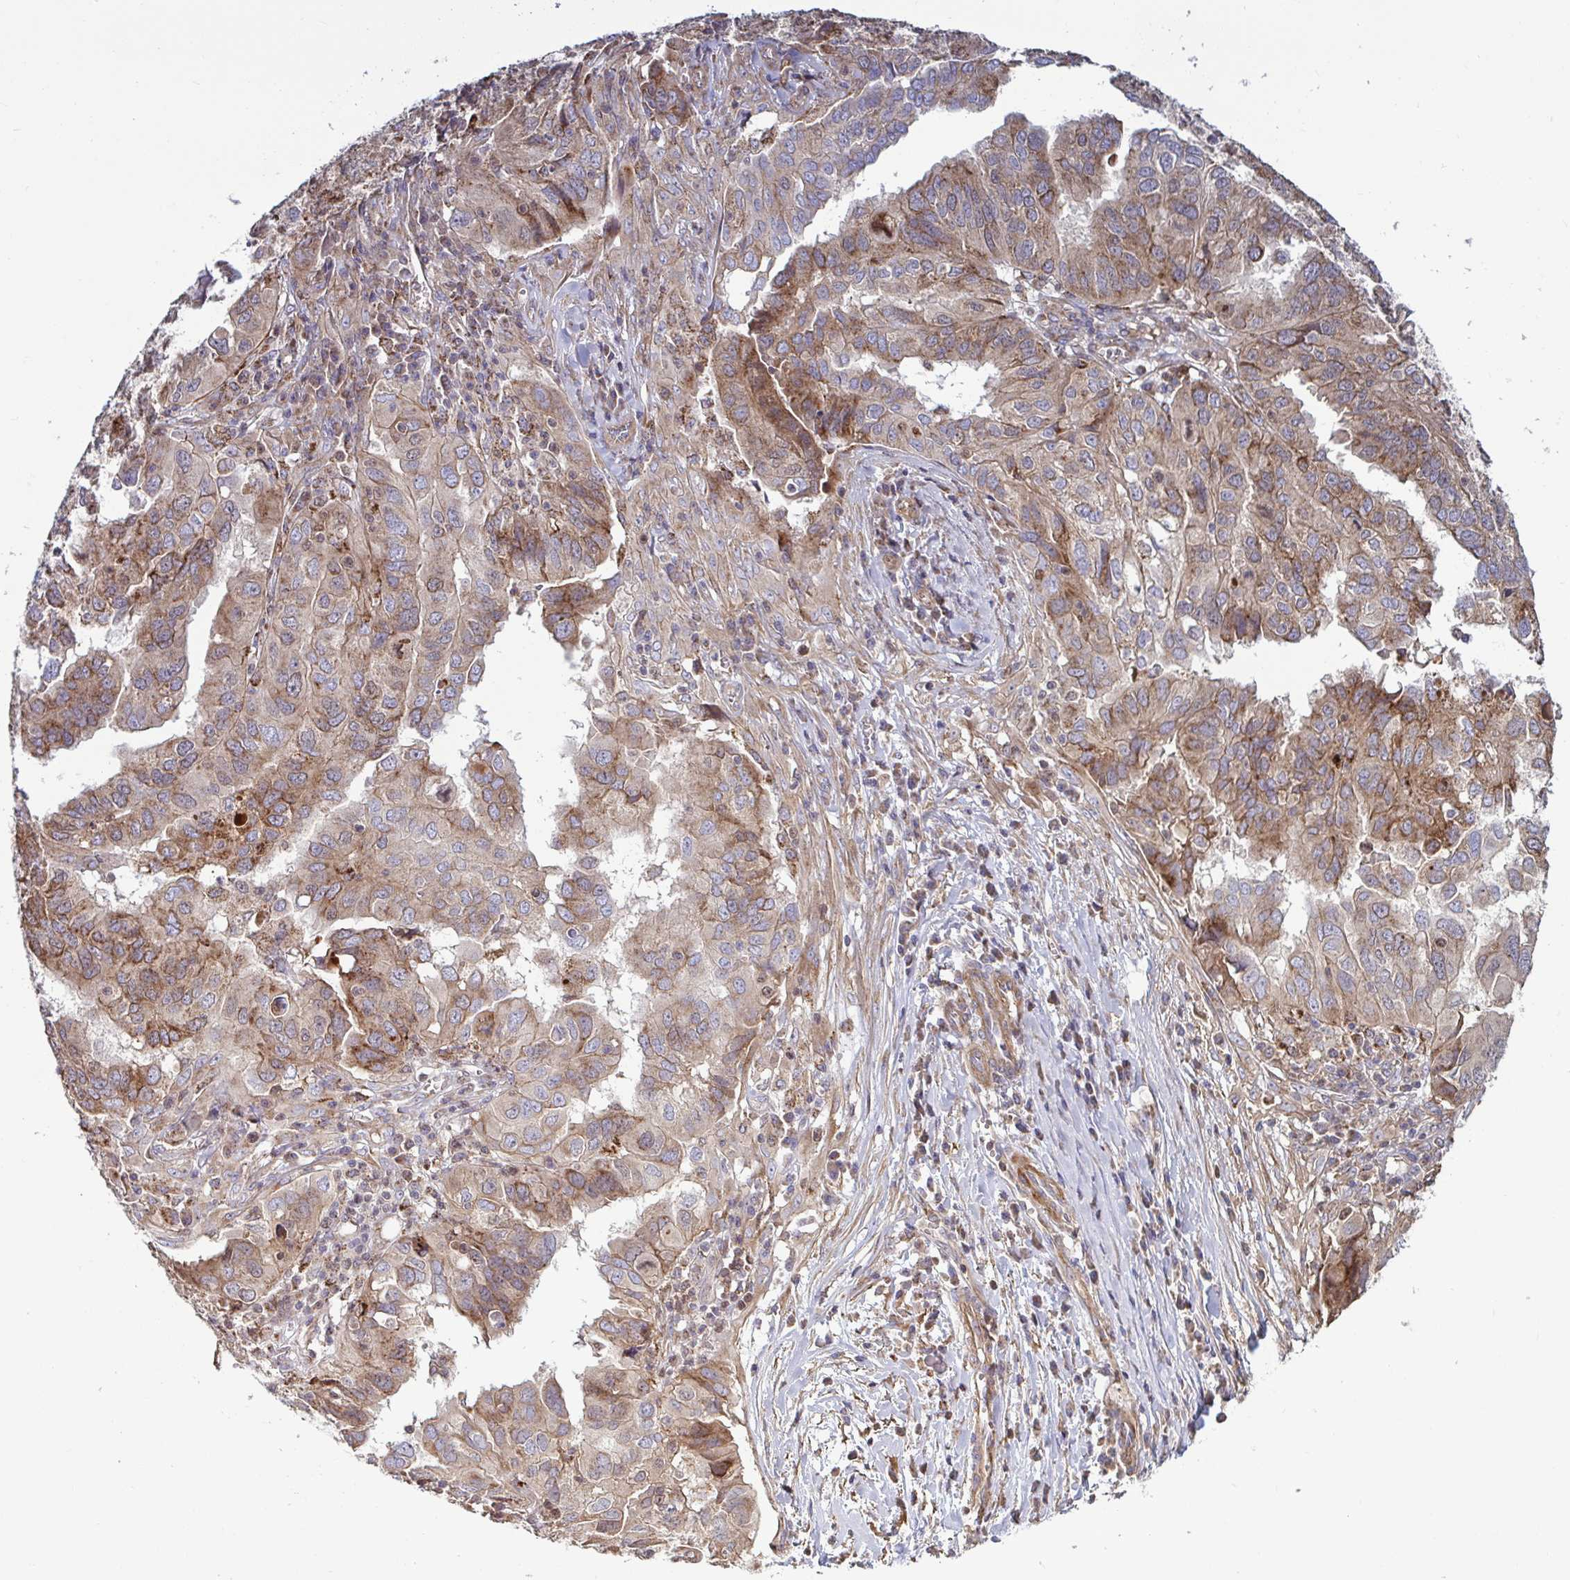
{"staining": {"intensity": "moderate", "quantity": ">75%", "location": "cytoplasmic/membranous"}, "tissue": "ovarian cancer", "cell_type": "Tumor cells", "image_type": "cancer", "snomed": [{"axis": "morphology", "description": "Cystadenocarcinoma, serous, NOS"}, {"axis": "topography", "description": "Ovary"}], "caption": "Ovarian serous cystadenocarcinoma stained with immunohistochemistry (IHC) demonstrates moderate cytoplasmic/membranous positivity in about >75% of tumor cells. Nuclei are stained in blue.", "gene": "SPRY1", "patient": {"sex": "female", "age": 79}}